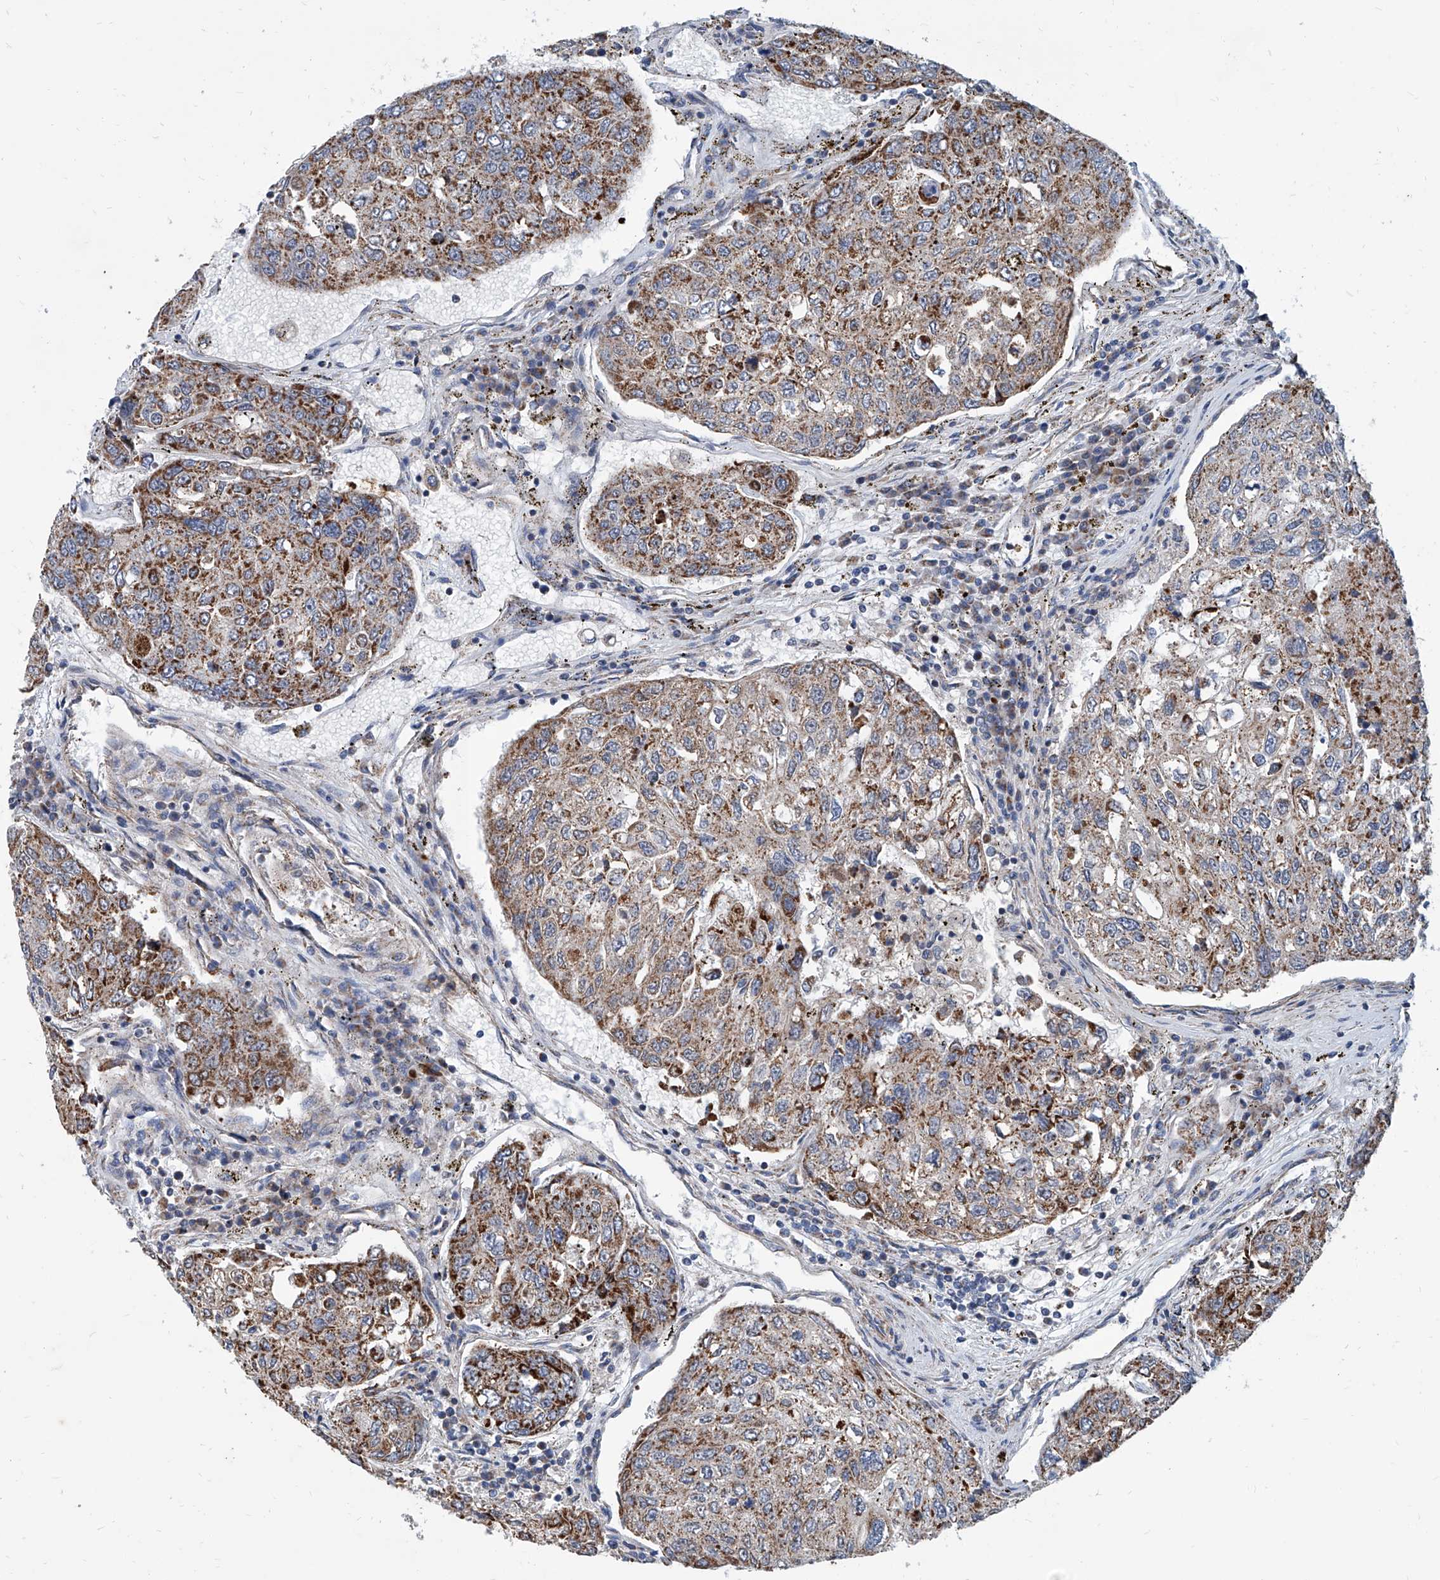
{"staining": {"intensity": "moderate", "quantity": ">75%", "location": "cytoplasmic/membranous"}, "tissue": "urothelial cancer", "cell_type": "Tumor cells", "image_type": "cancer", "snomed": [{"axis": "morphology", "description": "Urothelial carcinoma, High grade"}, {"axis": "topography", "description": "Lymph node"}, {"axis": "topography", "description": "Urinary bladder"}], "caption": "Immunohistochemistry (IHC) histopathology image of human high-grade urothelial carcinoma stained for a protein (brown), which reveals medium levels of moderate cytoplasmic/membranous staining in about >75% of tumor cells.", "gene": "USP48", "patient": {"sex": "male", "age": 51}}